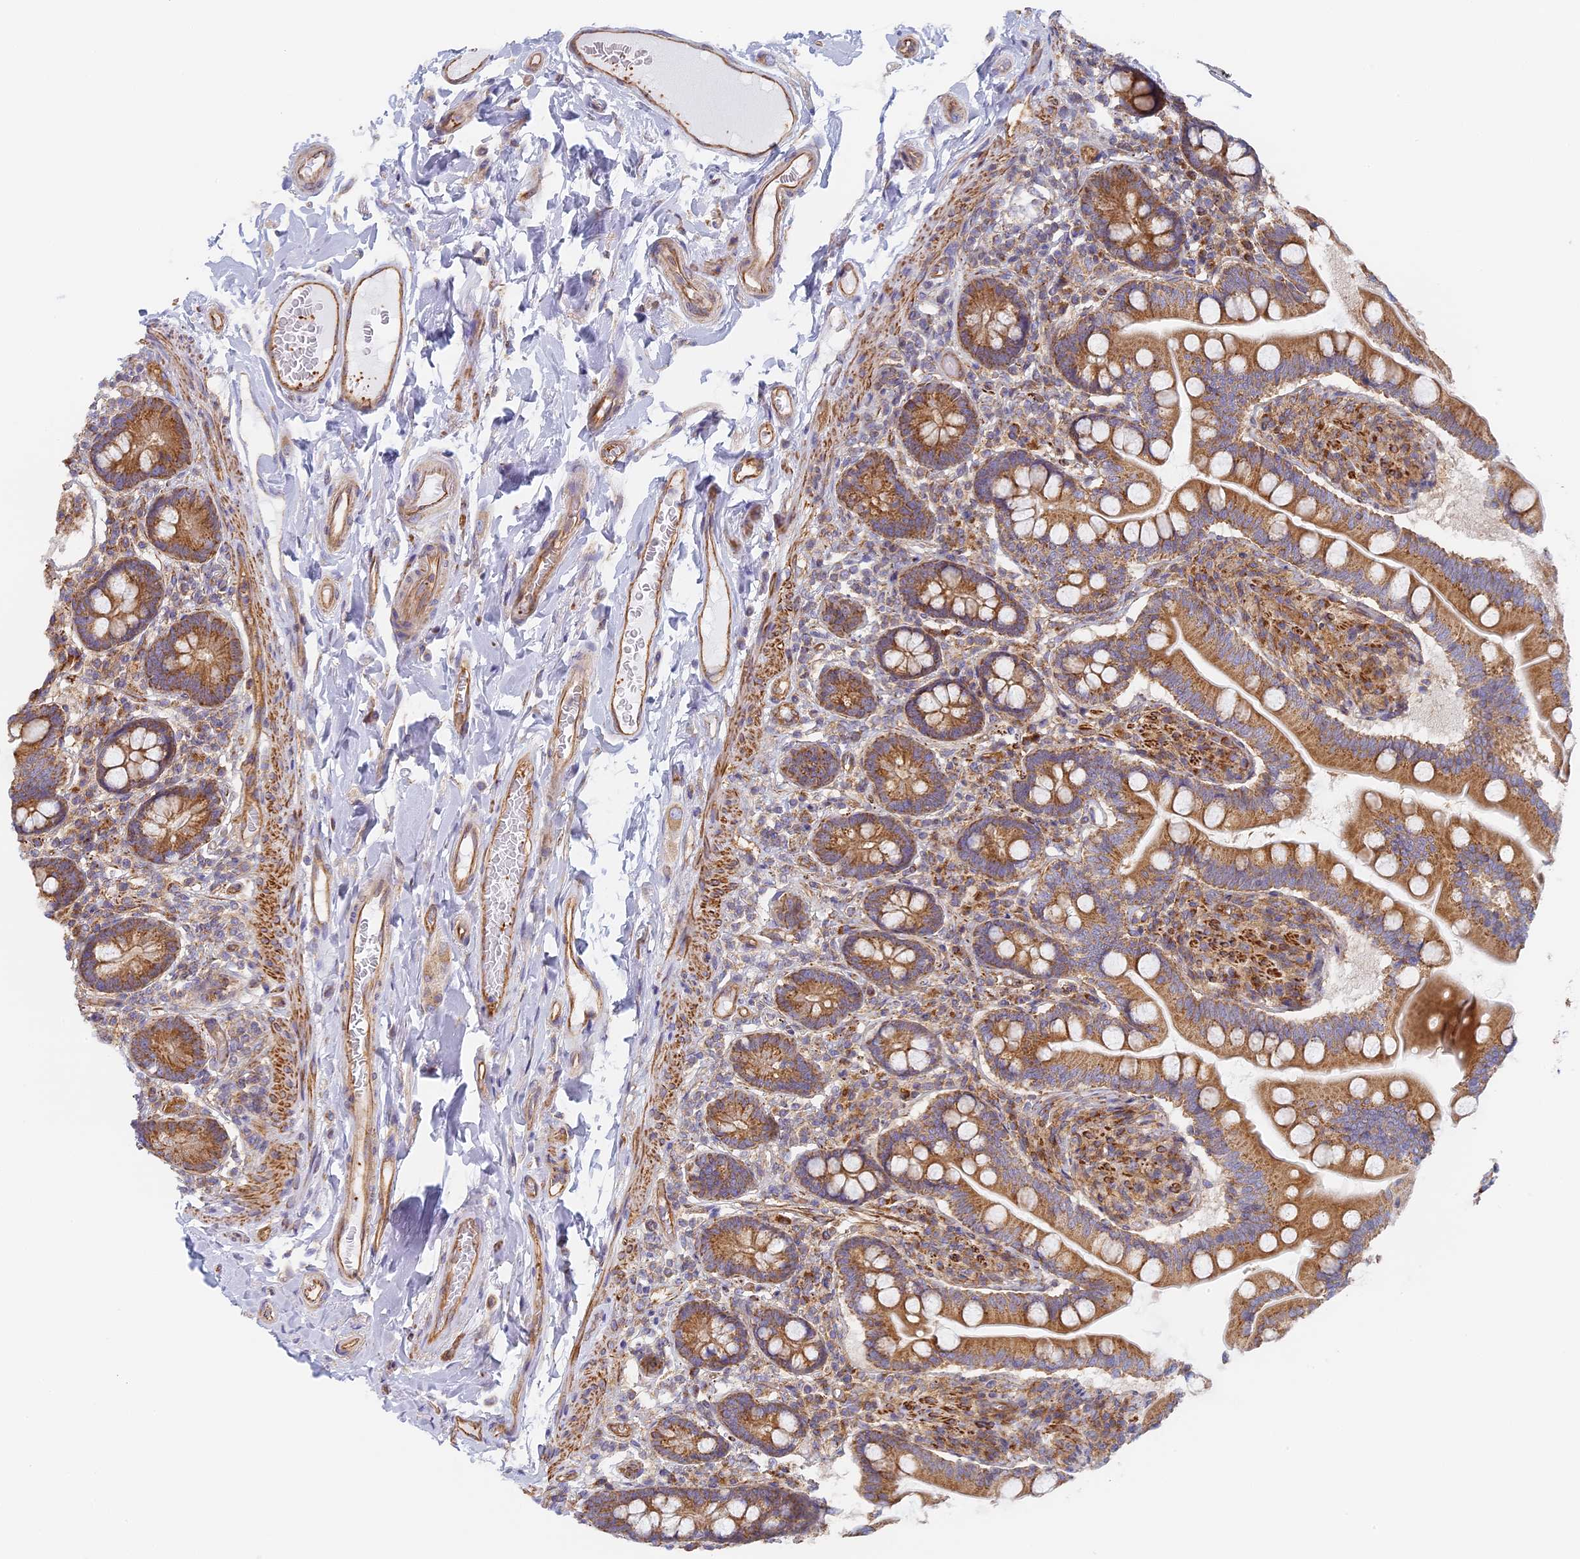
{"staining": {"intensity": "moderate", "quantity": ">75%", "location": "cytoplasmic/membranous"}, "tissue": "small intestine", "cell_type": "Glandular cells", "image_type": "normal", "snomed": [{"axis": "morphology", "description": "Normal tissue, NOS"}, {"axis": "topography", "description": "Small intestine"}], "caption": "The immunohistochemical stain shows moderate cytoplasmic/membranous staining in glandular cells of normal small intestine.", "gene": "DDA1", "patient": {"sex": "female", "age": 64}}